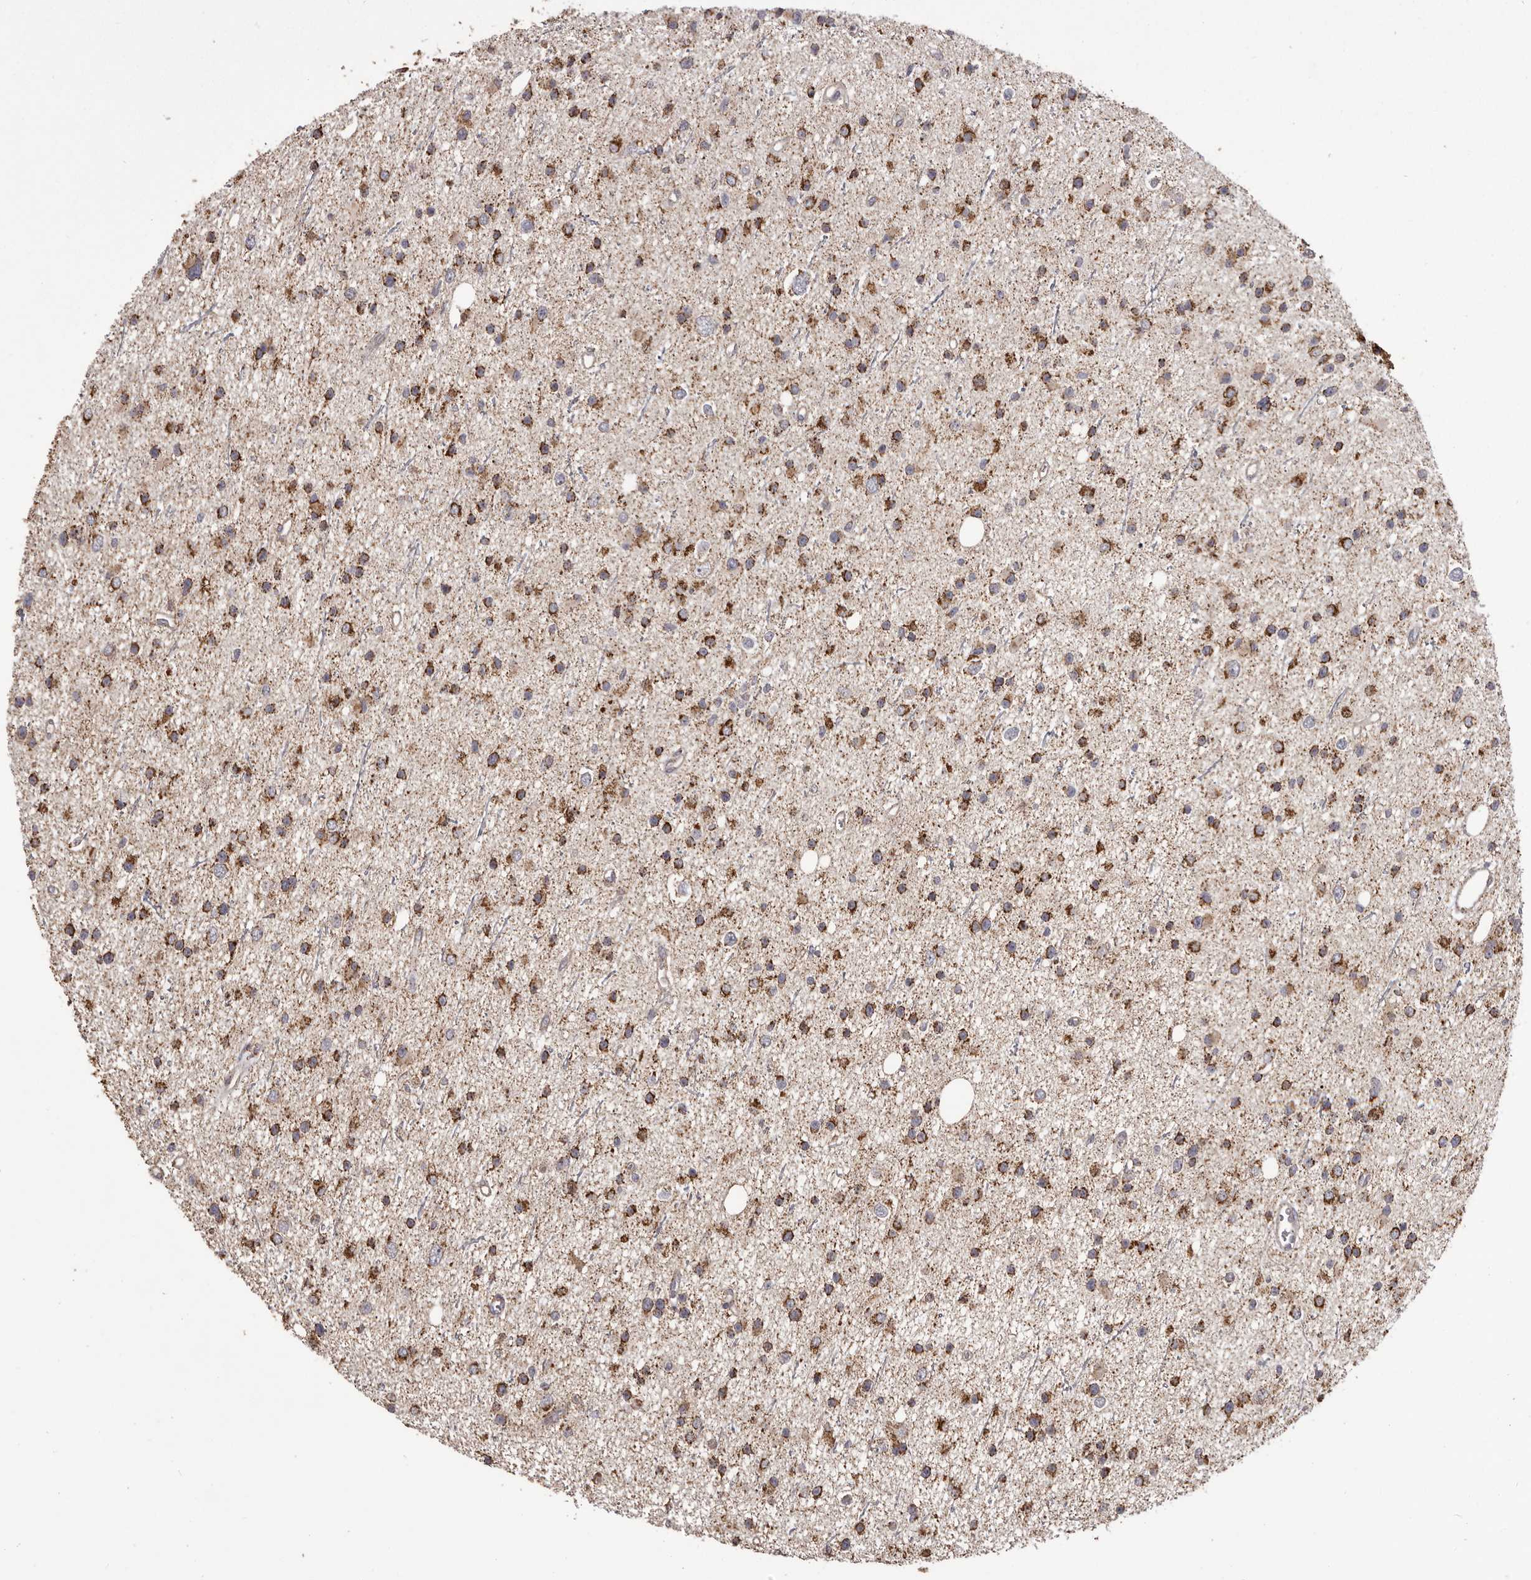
{"staining": {"intensity": "strong", "quantity": ">75%", "location": "cytoplasmic/membranous"}, "tissue": "glioma", "cell_type": "Tumor cells", "image_type": "cancer", "snomed": [{"axis": "morphology", "description": "Glioma, malignant, Low grade"}, {"axis": "topography", "description": "Cerebral cortex"}], "caption": "Immunohistochemical staining of glioma reveals high levels of strong cytoplasmic/membranous protein expression in about >75% of tumor cells. (DAB (3,3'-diaminobenzidine) = brown stain, brightfield microscopy at high magnification).", "gene": "CHRM2", "patient": {"sex": "female", "age": 39}}